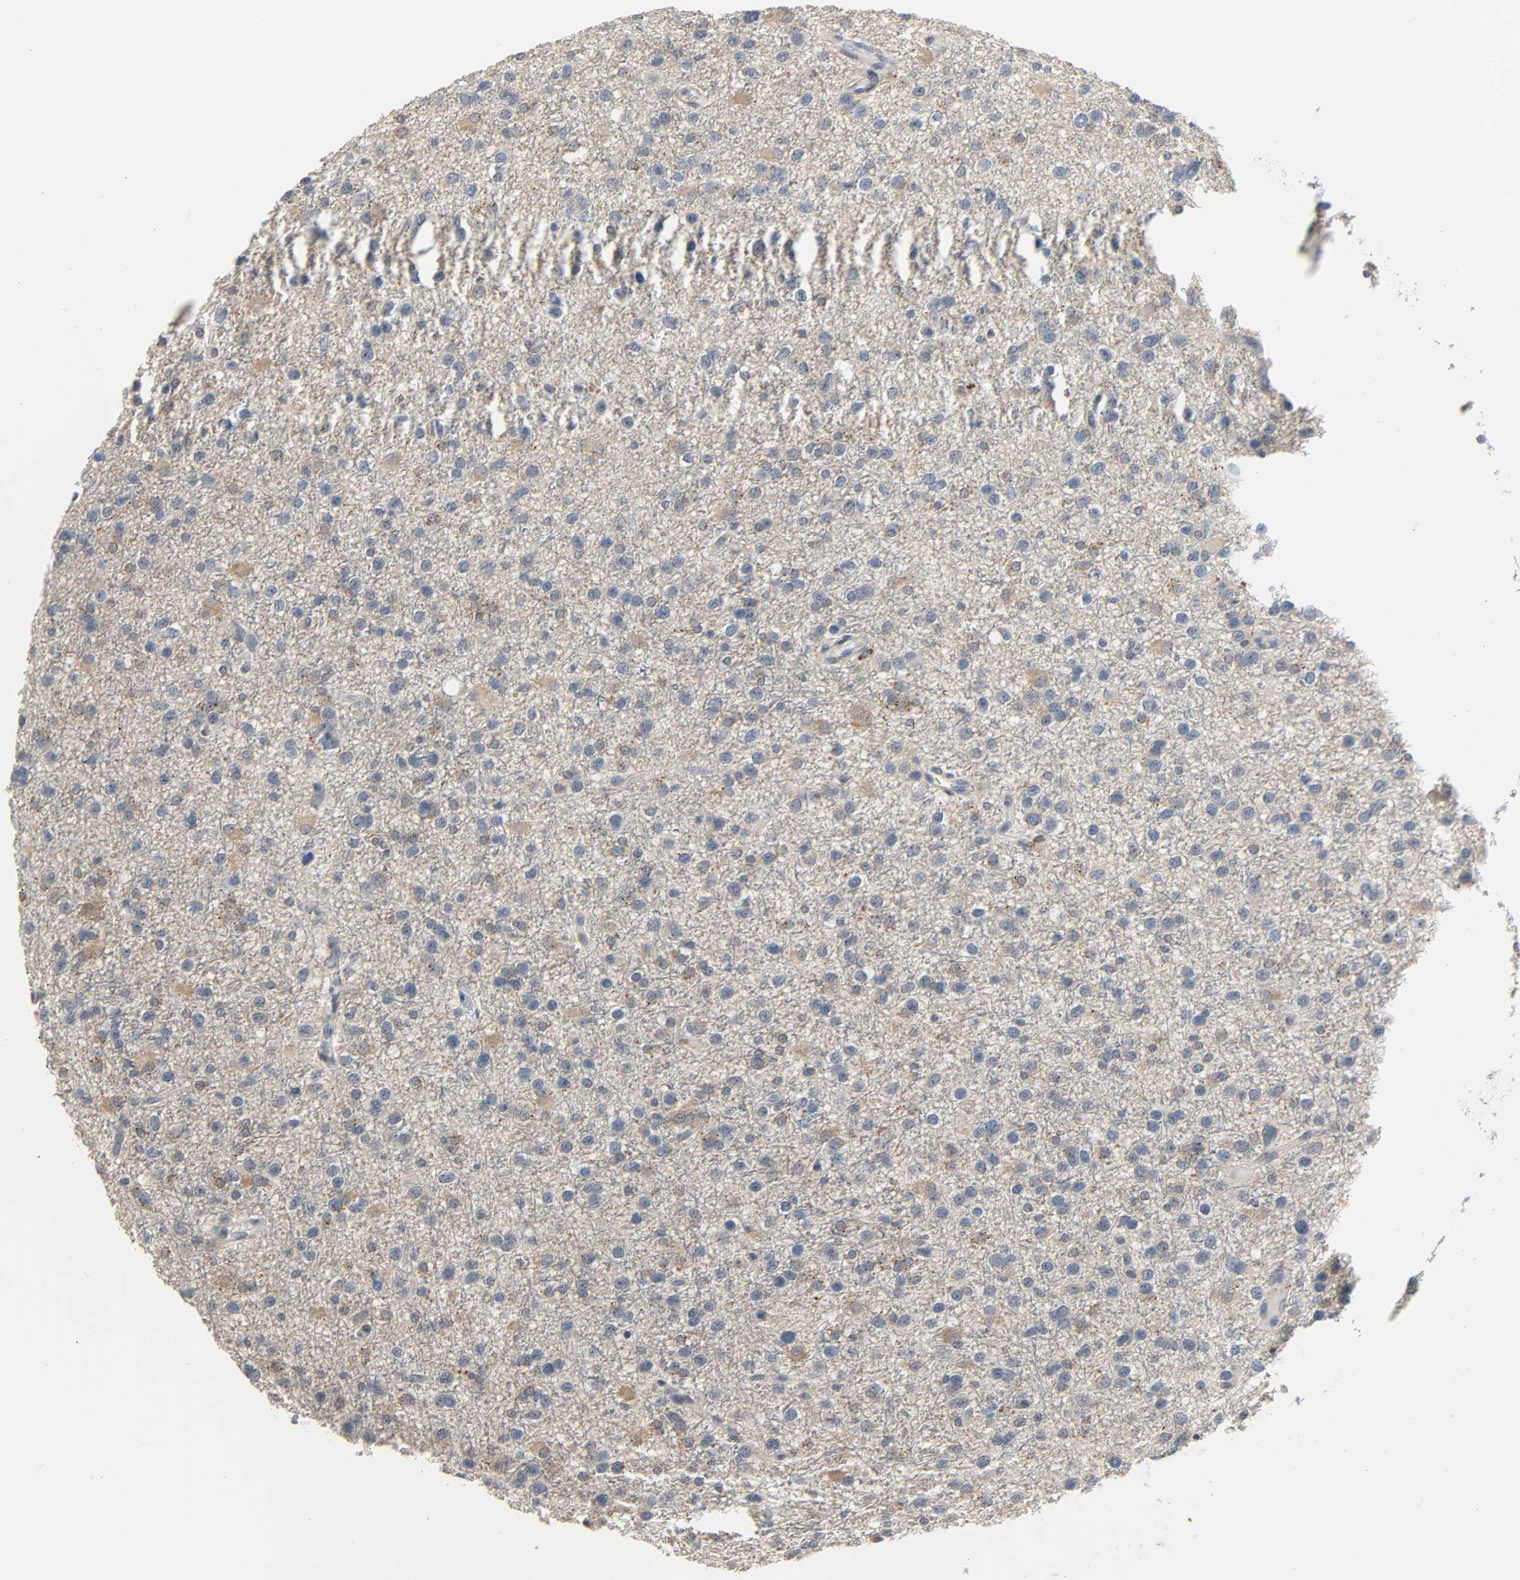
{"staining": {"intensity": "weak", "quantity": "25%-75%", "location": "cytoplasmic/membranous"}, "tissue": "glioma", "cell_type": "Tumor cells", "image_type": "cancer", "snomed": [{"axis": "morphology", "description": "Glioma, malignant, Low grade"}, {"axis": "topography", "description": "Brain"}], "caption": "Brown immunohistochemical staining in human glioma shows weak cytoplasmic/membranous positivity in approximately 25%-75% of tumor cells.", "gene": "CD4", "patient": {"sex": "male", "age": 42}}